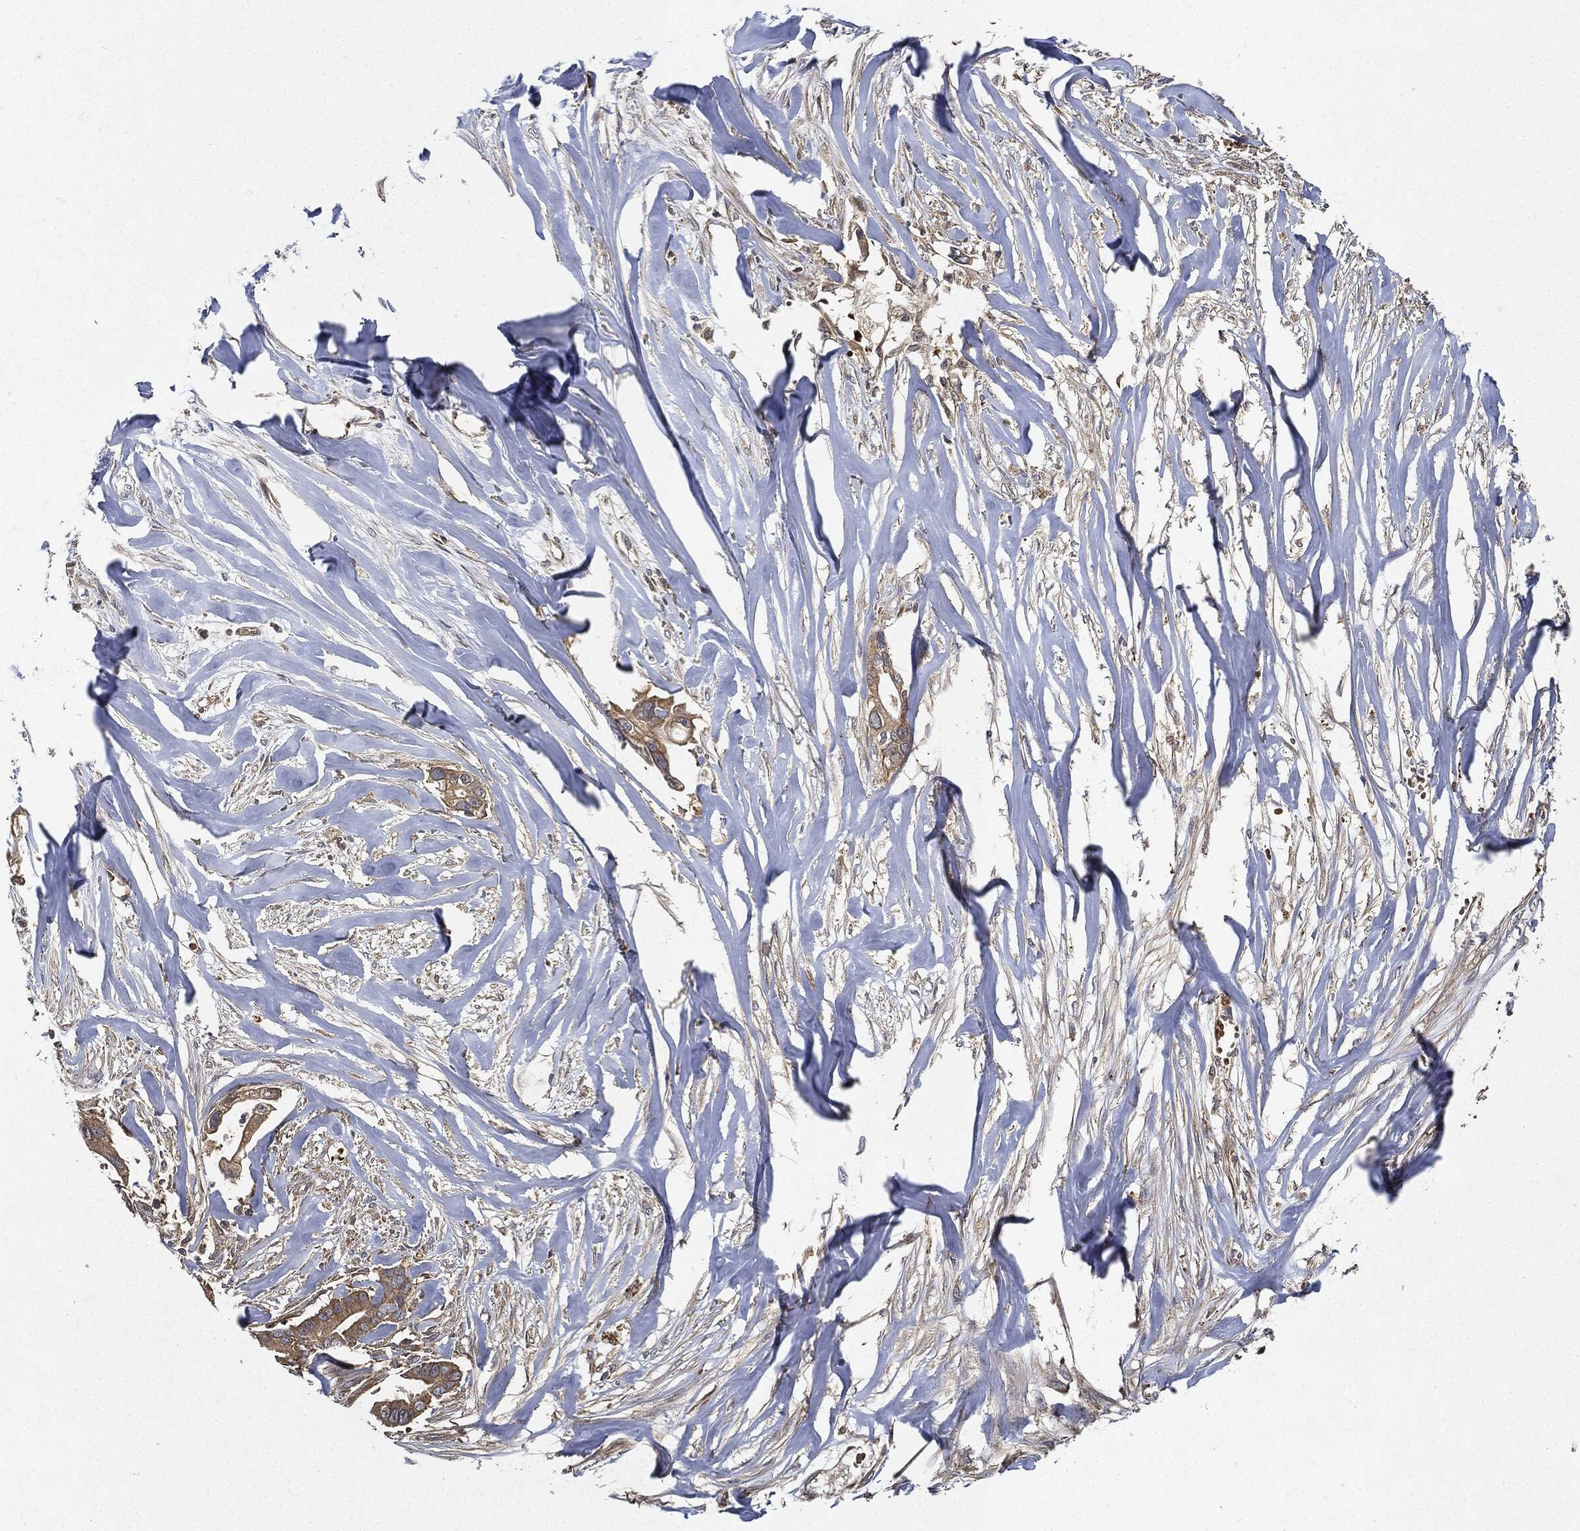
{"staining": {"intensity": "moderate", "quantity": ">75%", "location": "cytoplasmic/membranous"}, "tissue": "pancreatic cancer", "cell_type": "Tumor cells", "image_type": "cancer", "snomed": [{"axis": "morphology", "description": "Adenocarcinoma, NOS"}, {"axis": "topography", "description": "Pancreas"}], "caption": "Protein expression by immunohistochemistry displays moderate cytoplasmic/membranous positivity in approximately >75% of tumor cells in pancreatic cancer (adenocarcinoma).", "gene": "MLST8", "patient": {"sex": "male", "age": 61}}